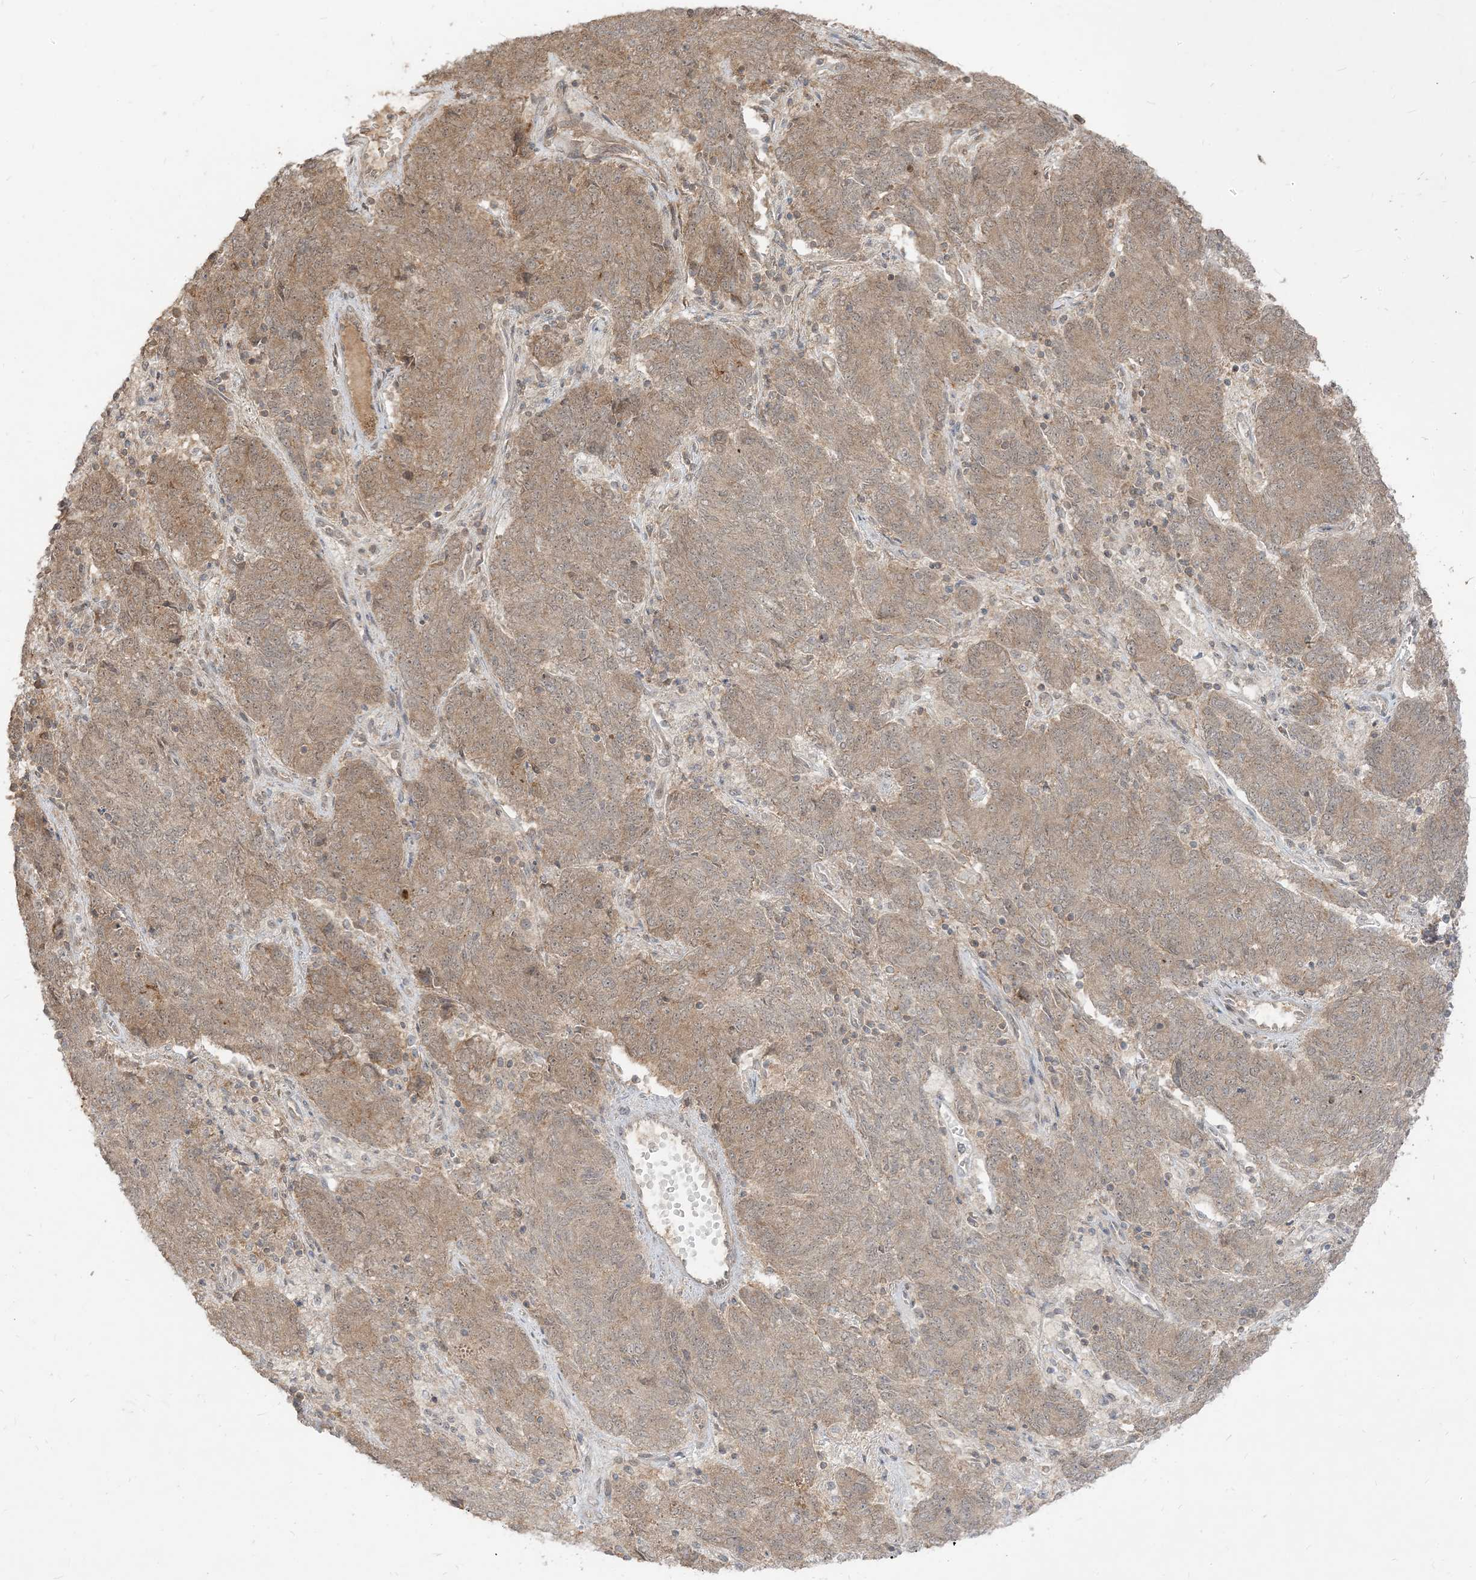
{"staining": {"intensity": "weak", "quantity": ">75%", "location": "cytoplasmic/membranous"}, "tissue": "endometrial cancer", "cell_type": "Tumor cells", "image_type": "cancer", "snomed": [{"axis": "morphology", "description": "Adenocarcinoma, NOS"}, {"axis": "topography", "description": "Endometrium"}], "caption": "Immunohistochemistry (DAB) staining of adenocarcinoma (endometrial) shows weak cytoplasmic/membranous protein expression in about >75% of tumor cells.", "gene": "TBCC", "patient": {"sex": "female", "age": 80}}